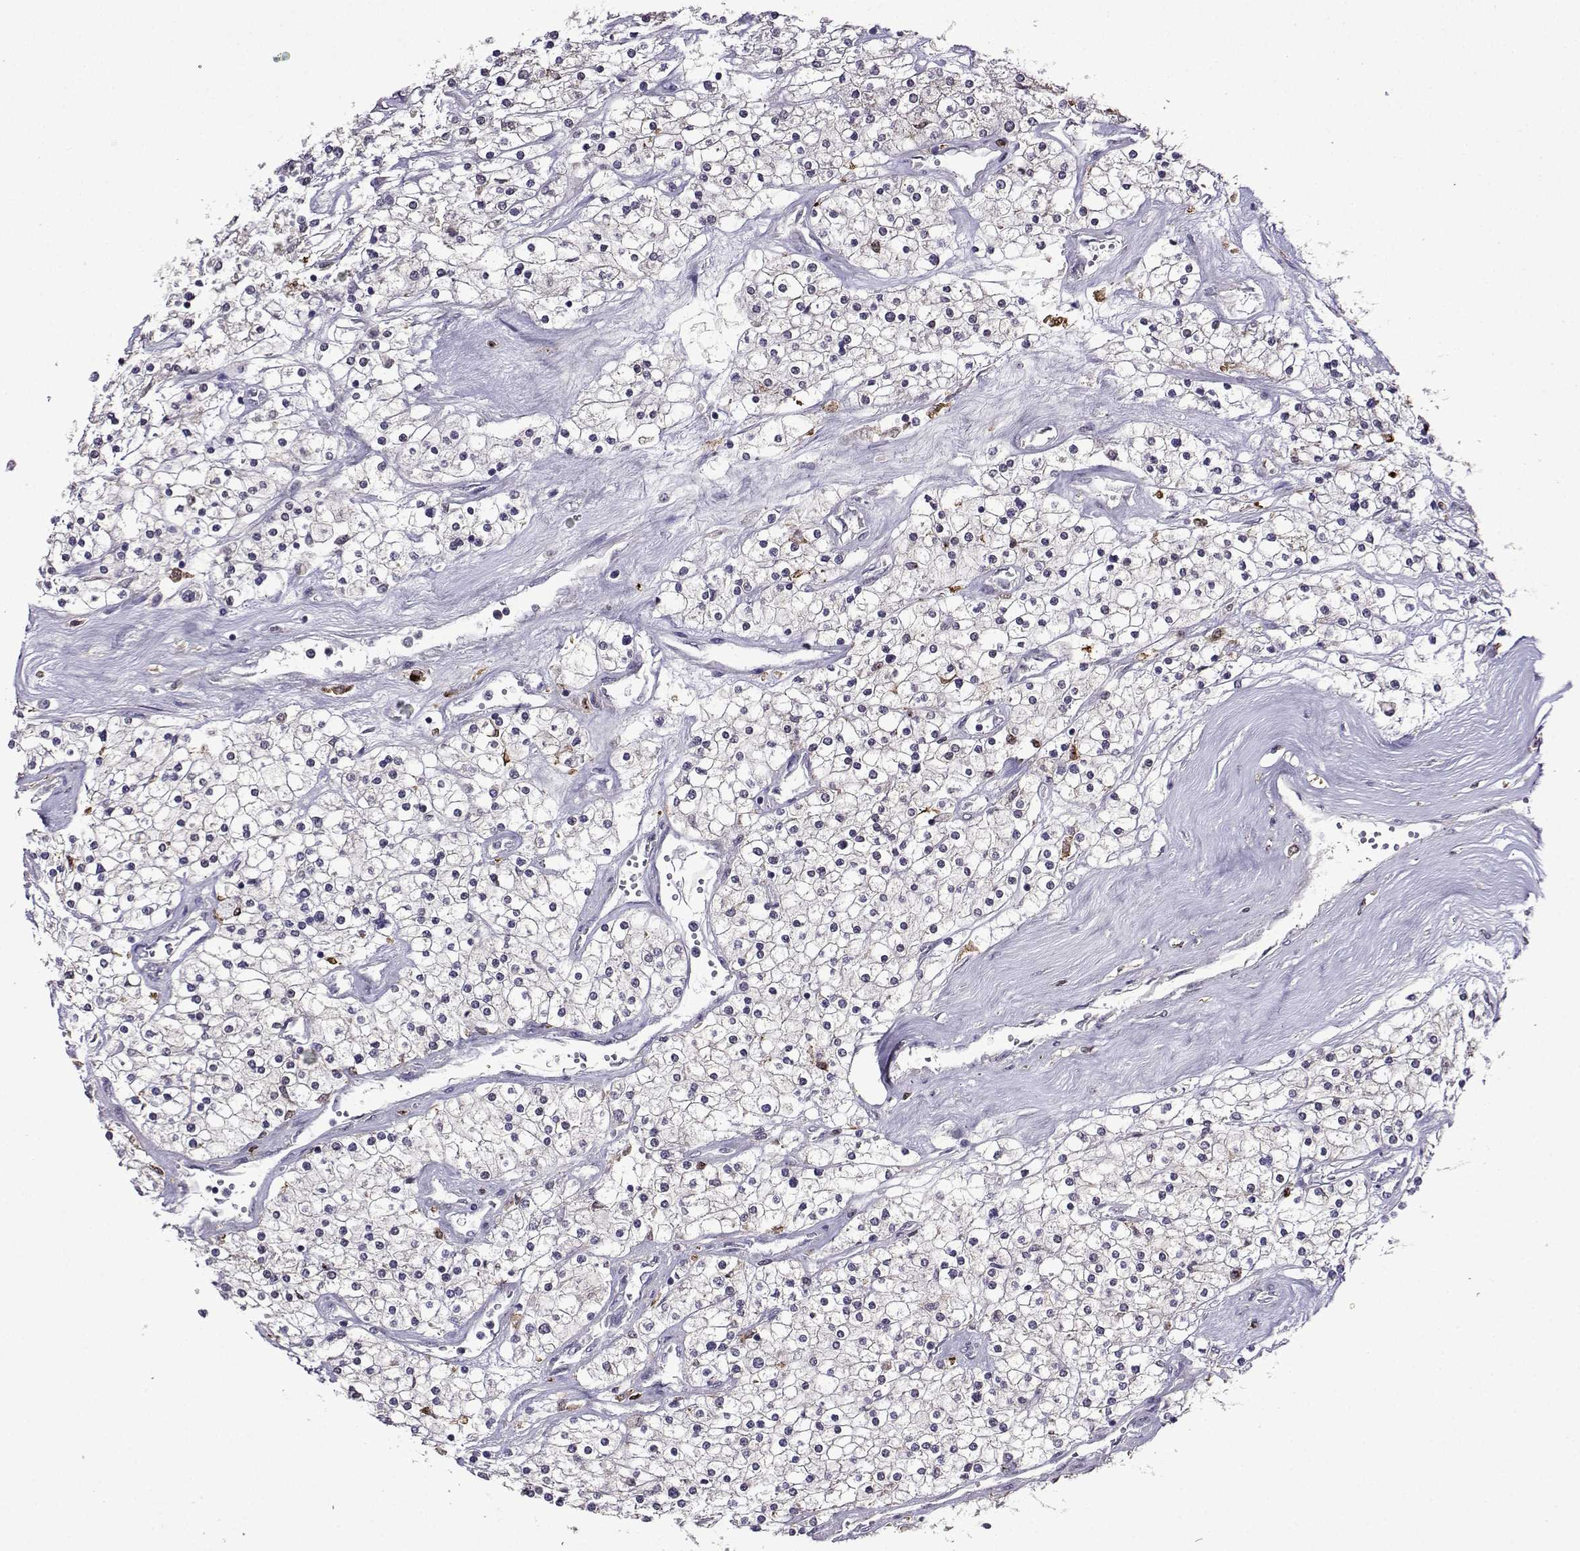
{"staining": {"intensity": "negative", "quantity": "none", "location": "none"}, "tissue": "renal cancer", "cell_type": "Tumor cells", "image_type": "cancer", "snomed": [{"axis": "morphology", "description": "Adenocarcinoma, NOS"}, {"axis": "topography", "description": "Kidney"}], "caption": "Protein analysis of renal cancer (adenocarcinoma) exhibits no significant staining in tumor cells.", "gene": "CCL28", "patient": {"sex": "male", "age": 80}}